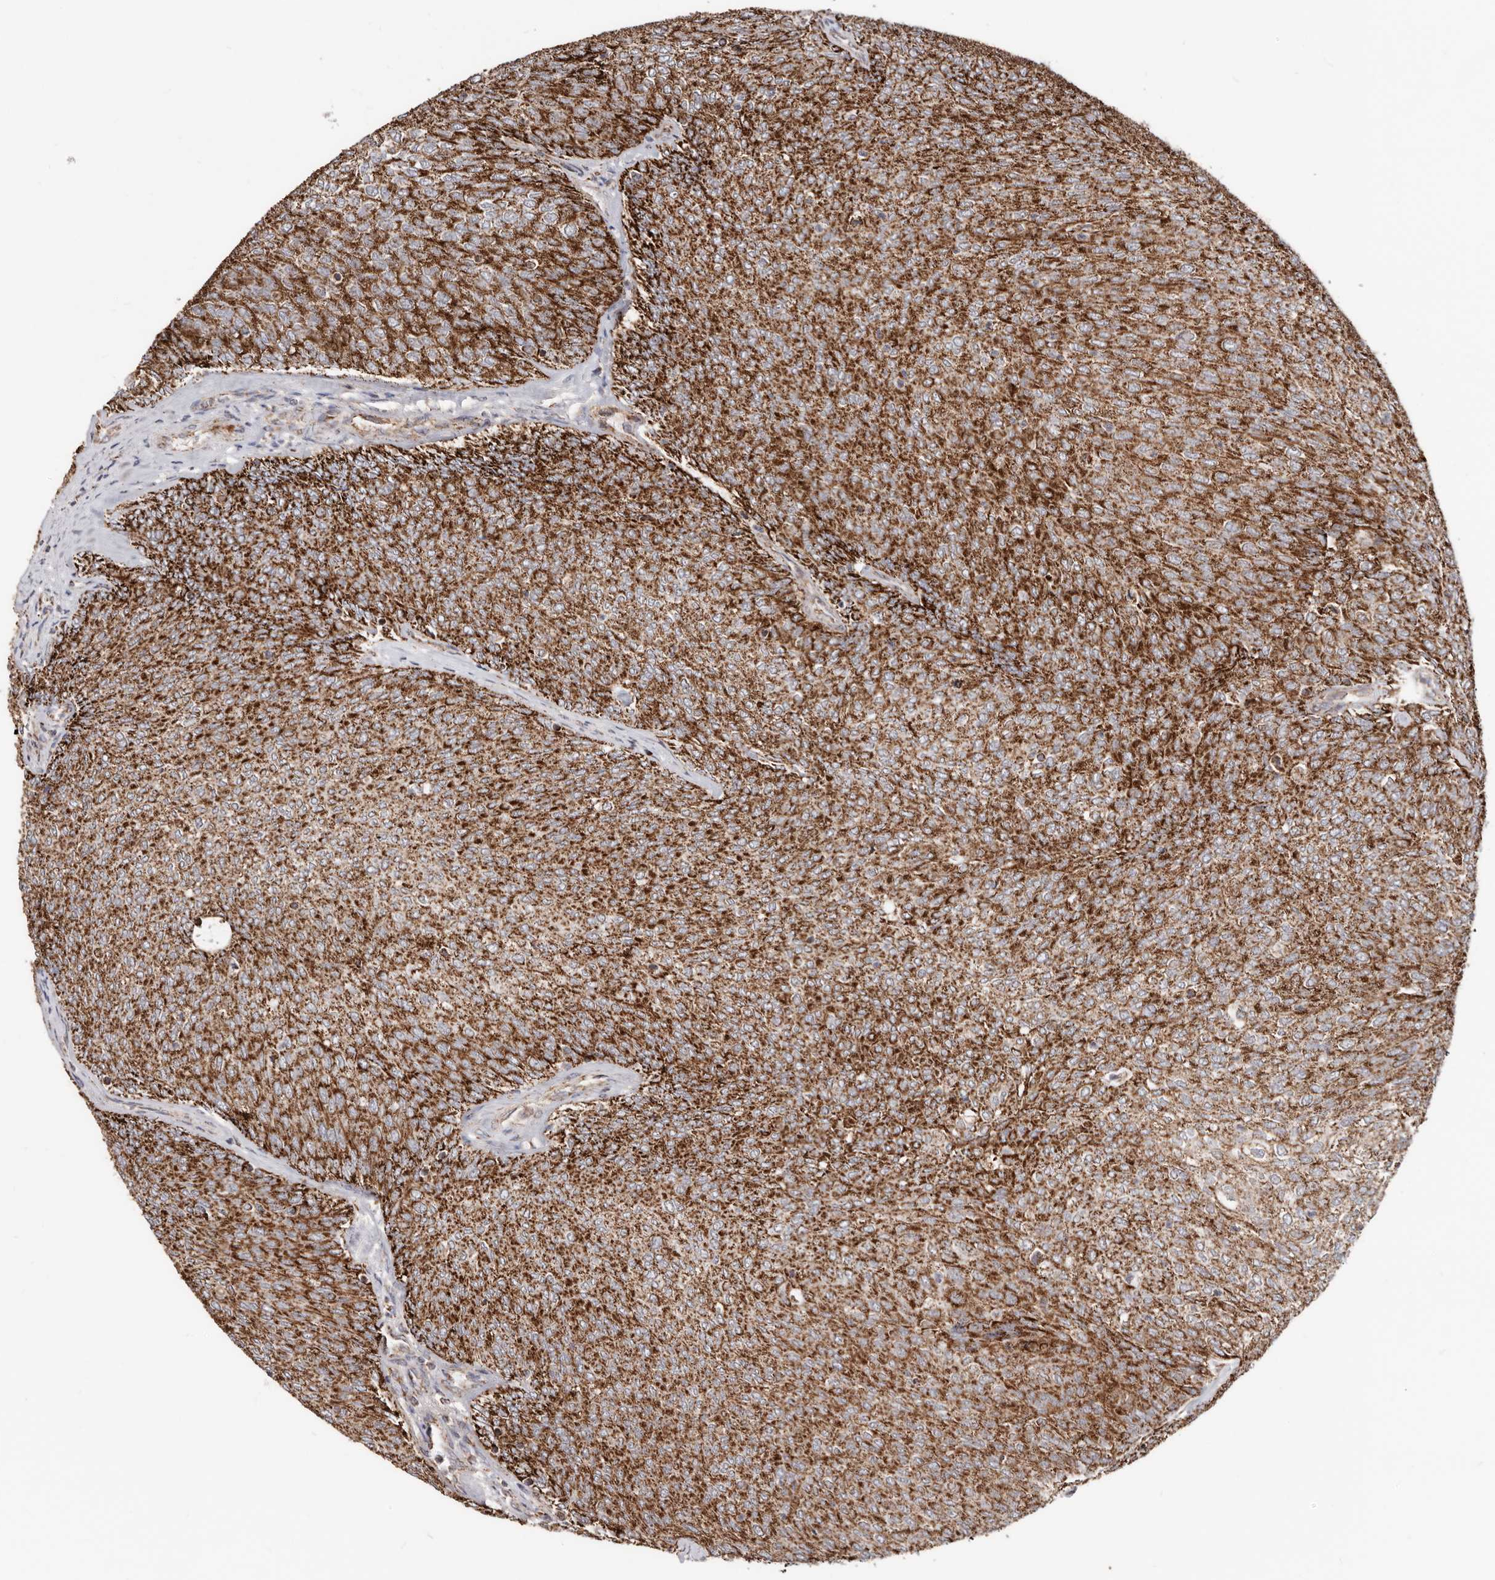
{"staining": {"intensity": "strong", "quantity": "25%-75%", "location": "cytoplasmic/membranous"}, "tissue": "urothelial cancer", "cell_type": "Tumor cells", "image_type": "cancer", "snomed": [{"axis": "morphology", "description": "Urothelial carcinoma, Low grade"}, {"axis": "topography", "description": "Urinary bladder"}], "caption": "Immunohistochemistry (IHC) histopathology image of human urothelial cancer stained for a protein (brown), which shows high levels of strong cytoplasmic/membranous staining in approximately 25%-75% of tumor cells.", "gene": "PRKACB", "patient": {"sex": "female", "age": 79}}